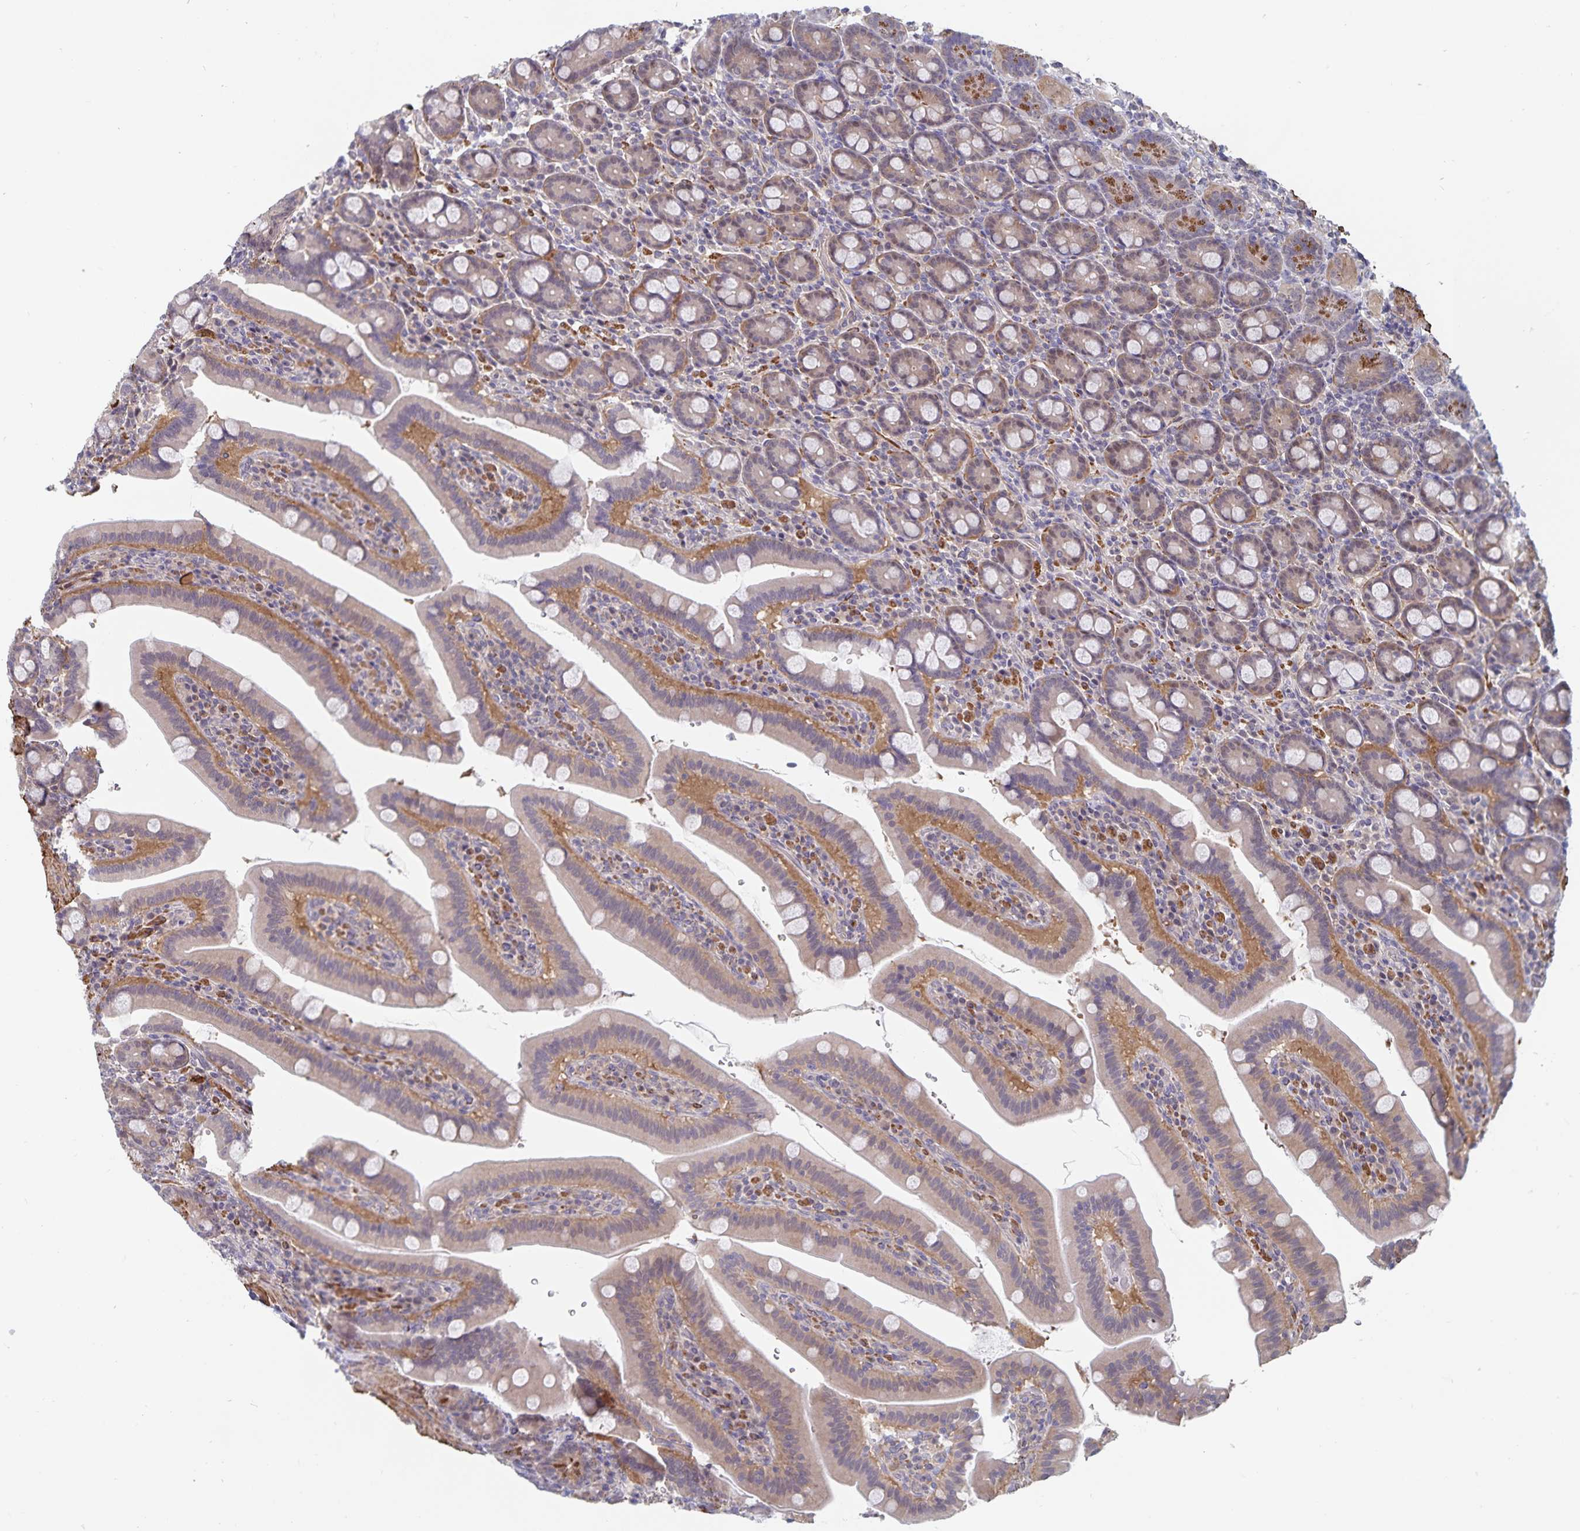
{"staining": {"intensity": "weak", "quantity": "25%-75%", "location": "cytoplasmic/membranous,nuclear"}, "tissue": "small intestine", "cell_type": "Glandular cells", "image_type": "normal", "snomed": [{"axis": "morphology", "description": "Normal tissue, NOS"}, {"axis": "topography", "description": "Small intestine"}], "caption": "Immunohistochemistry photomicrograph of normal small intestine: human small intestine stained using immunohistochemistry (IHC) shows low levels of weak protein expression localized specifically in the cytoplasmic/membranous,nuclear of glandular cells, appearing as a cytoplasmic/membranous,nuclear brown color.", "gene": "BAG6", "patient": {"sex": "male", "age": 26}}